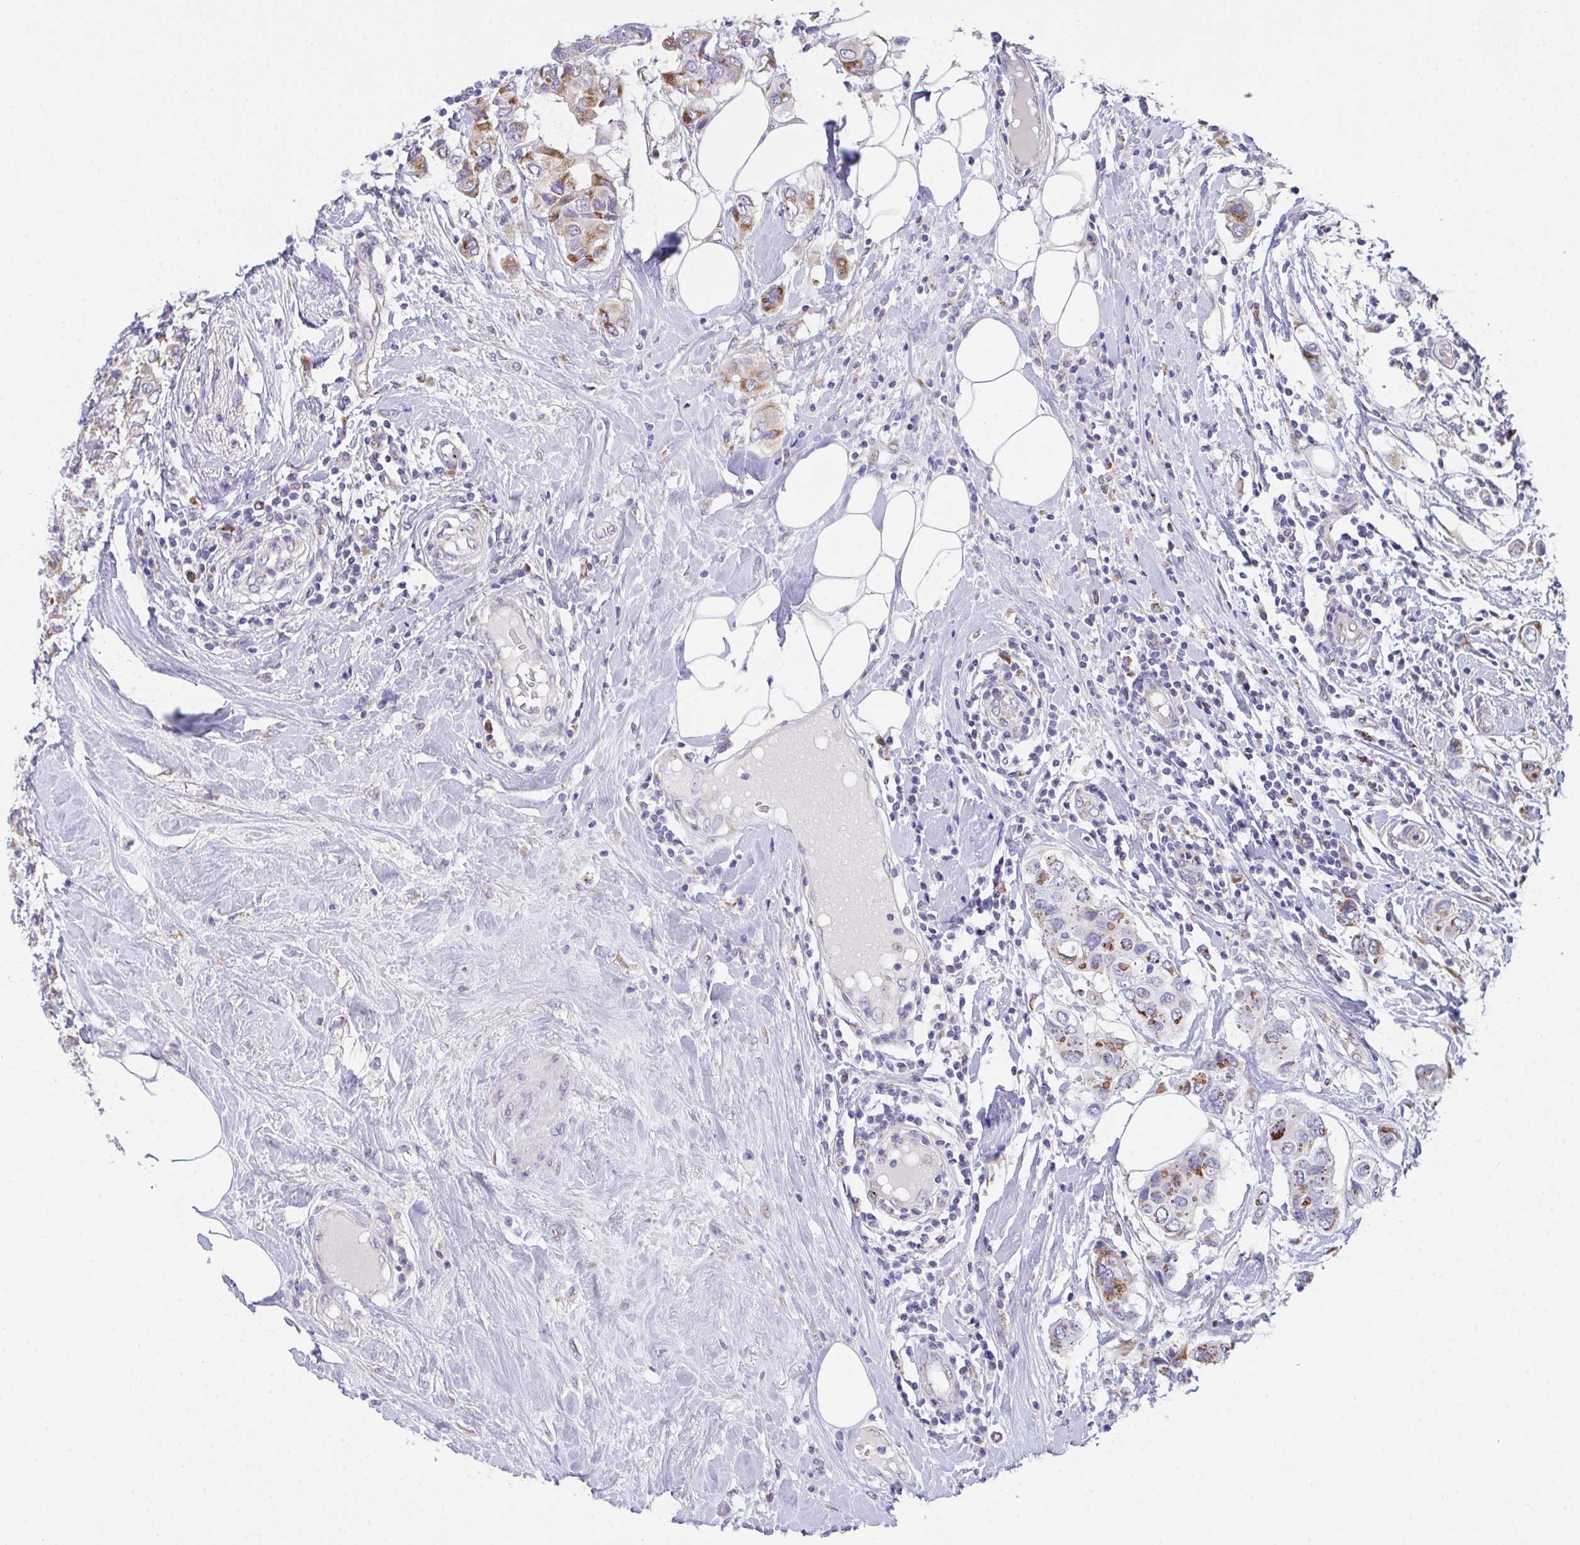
{"staining": {"intensity": "moderate", "quantity": "25%-75%", "location": "cytoplasmic/membranous"}, "tissue": "breast cancer", "cell_type": "Tumor cells", "image_type": "cancer", "snomed": [{"axis": "morphology", "description": "Lobular carcinoma"}, {"axis": "topography", "description": "Breast"}], "caption": "Brown immunohistochemical staining in breast cancer (lobular carcinoma) reveals moderate cytoplasmic/membranous expression in about 25%-75% of tumor cells.", "gene": "MIA3", "patient": {"sex": "female", "age": 51}}